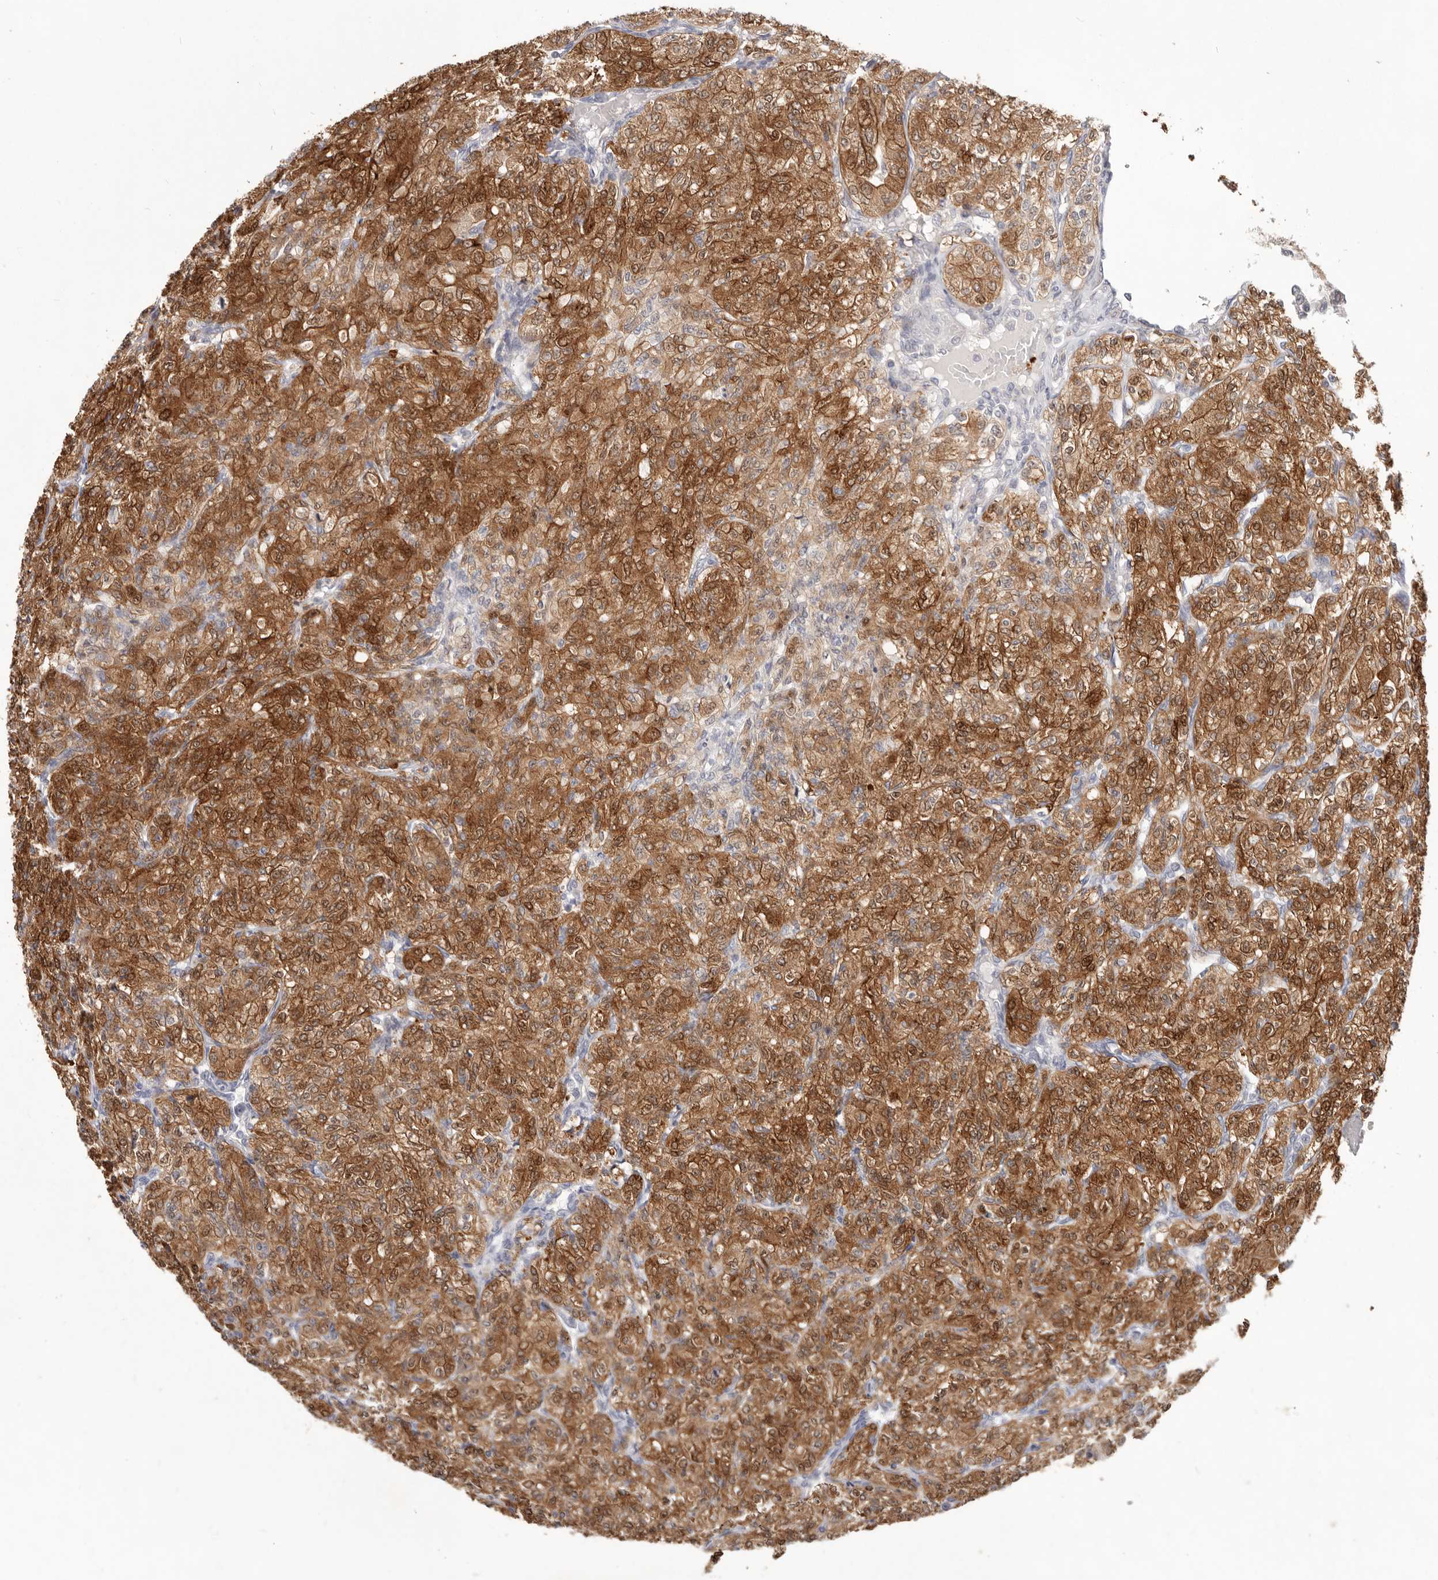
{"staining": {"intensity": "strong", "quantity": ">75%", "location": "cytoplasmic/membranous"}, "tissue": "renal cancer", "cell_type": "Tumor cells", "image_type": "cancer", "snomed": [{"axis": "morphology", "description": "Adenocarcinoma, NOS"}, {"axis": "topography", "description": "Kidney"}], "caption": "IHC (DAB) staining of renal adenocarcinoma reveals strong cytoplasmic/membranous protein positivity in about >75% of tumor cells.", "gene": "WDR77", "patient": {"sex": "male", "age": 77}}